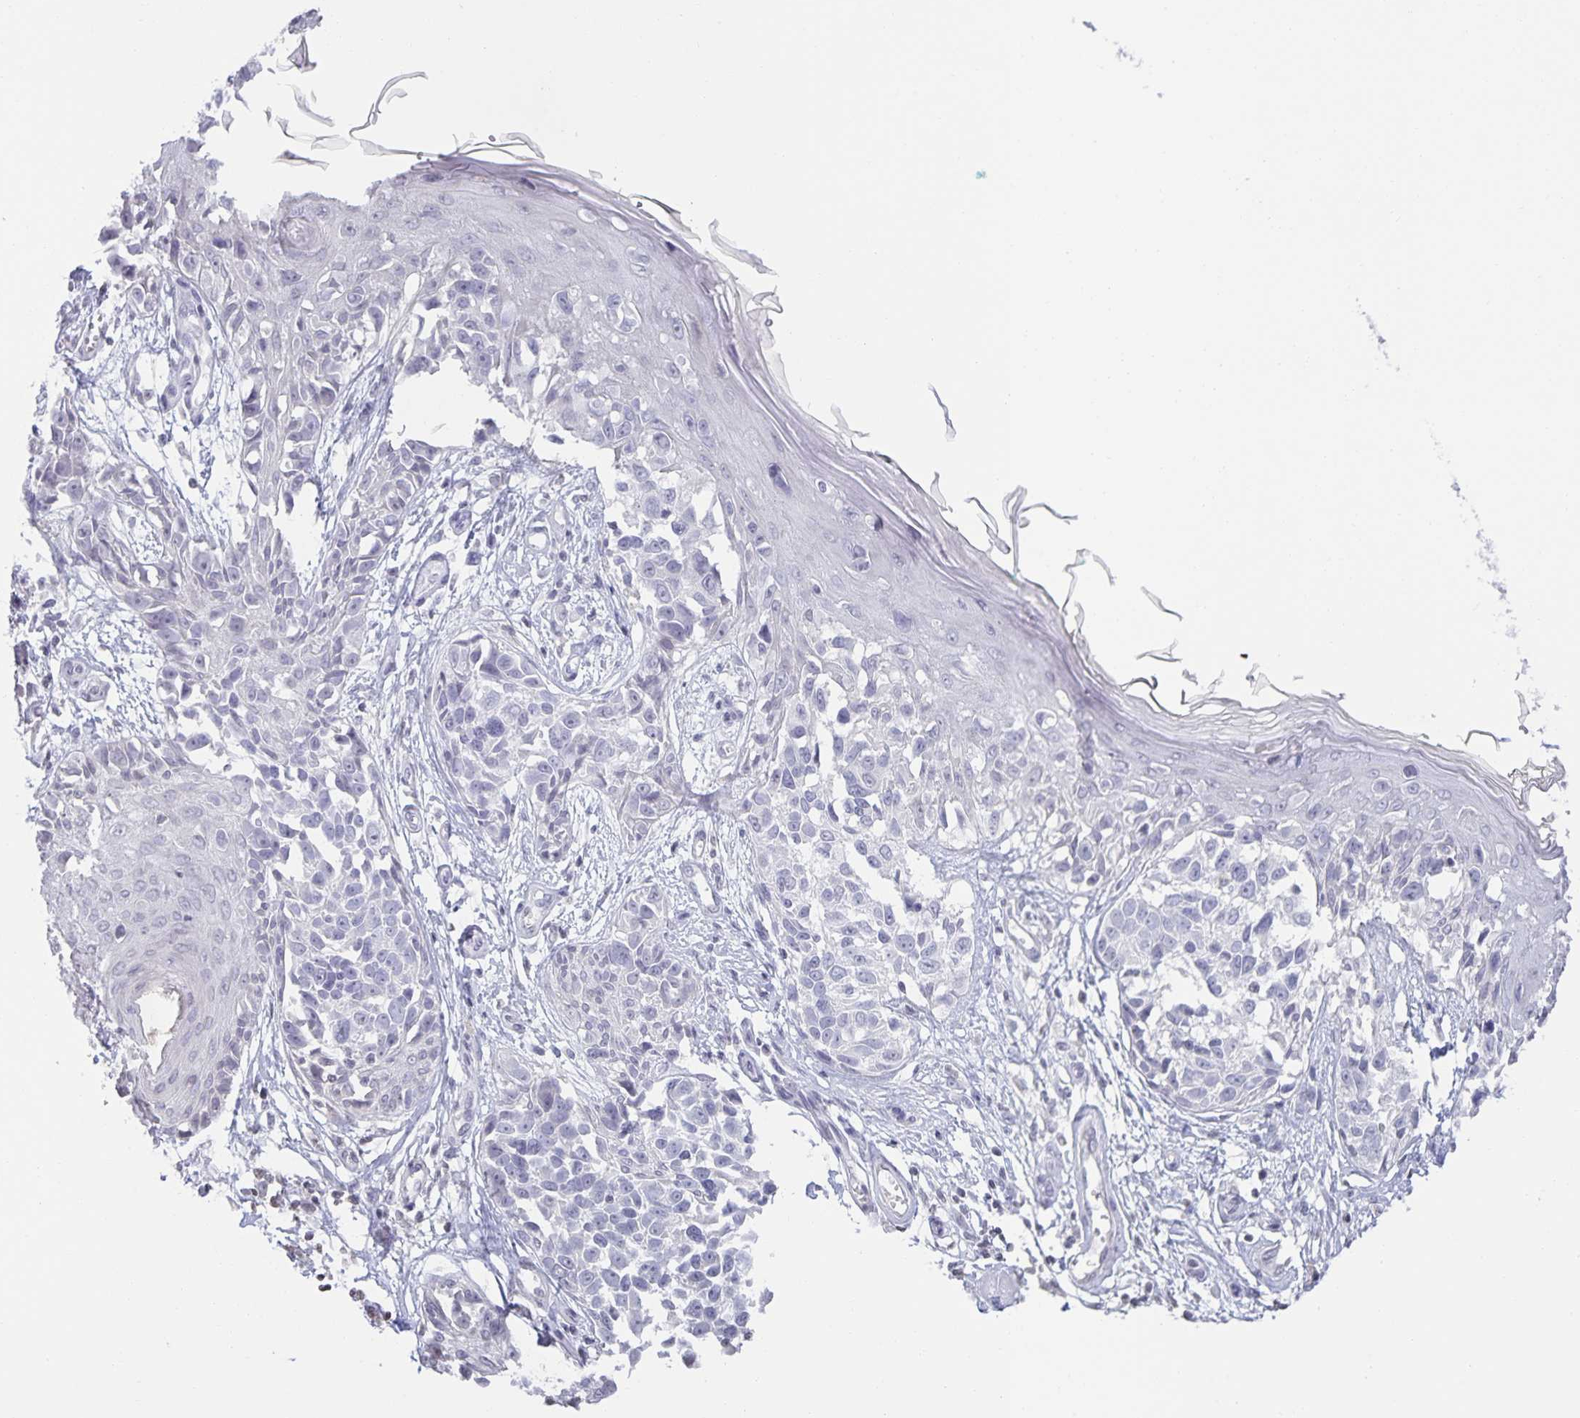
{"staining": {"intensity": "negative", "quantity": "none", "location": "none"}, "tissue": "melanoma", "cell_type": "Tumor cells", "image_type": "cancer", "snomed": [{"axis": "morphology", "description": "Malignant melanoma, NOS"}, {"axis": "topography", "description": "Skin"}], "caption": "This histopathology image is of malignant melanoma stained with IHC to label a protein in brown with the nuclei are counter-stained blue. There is no expression in tumor cells.", "gene": "AQP4", "patient": {"sex": "male", "age": 73}}